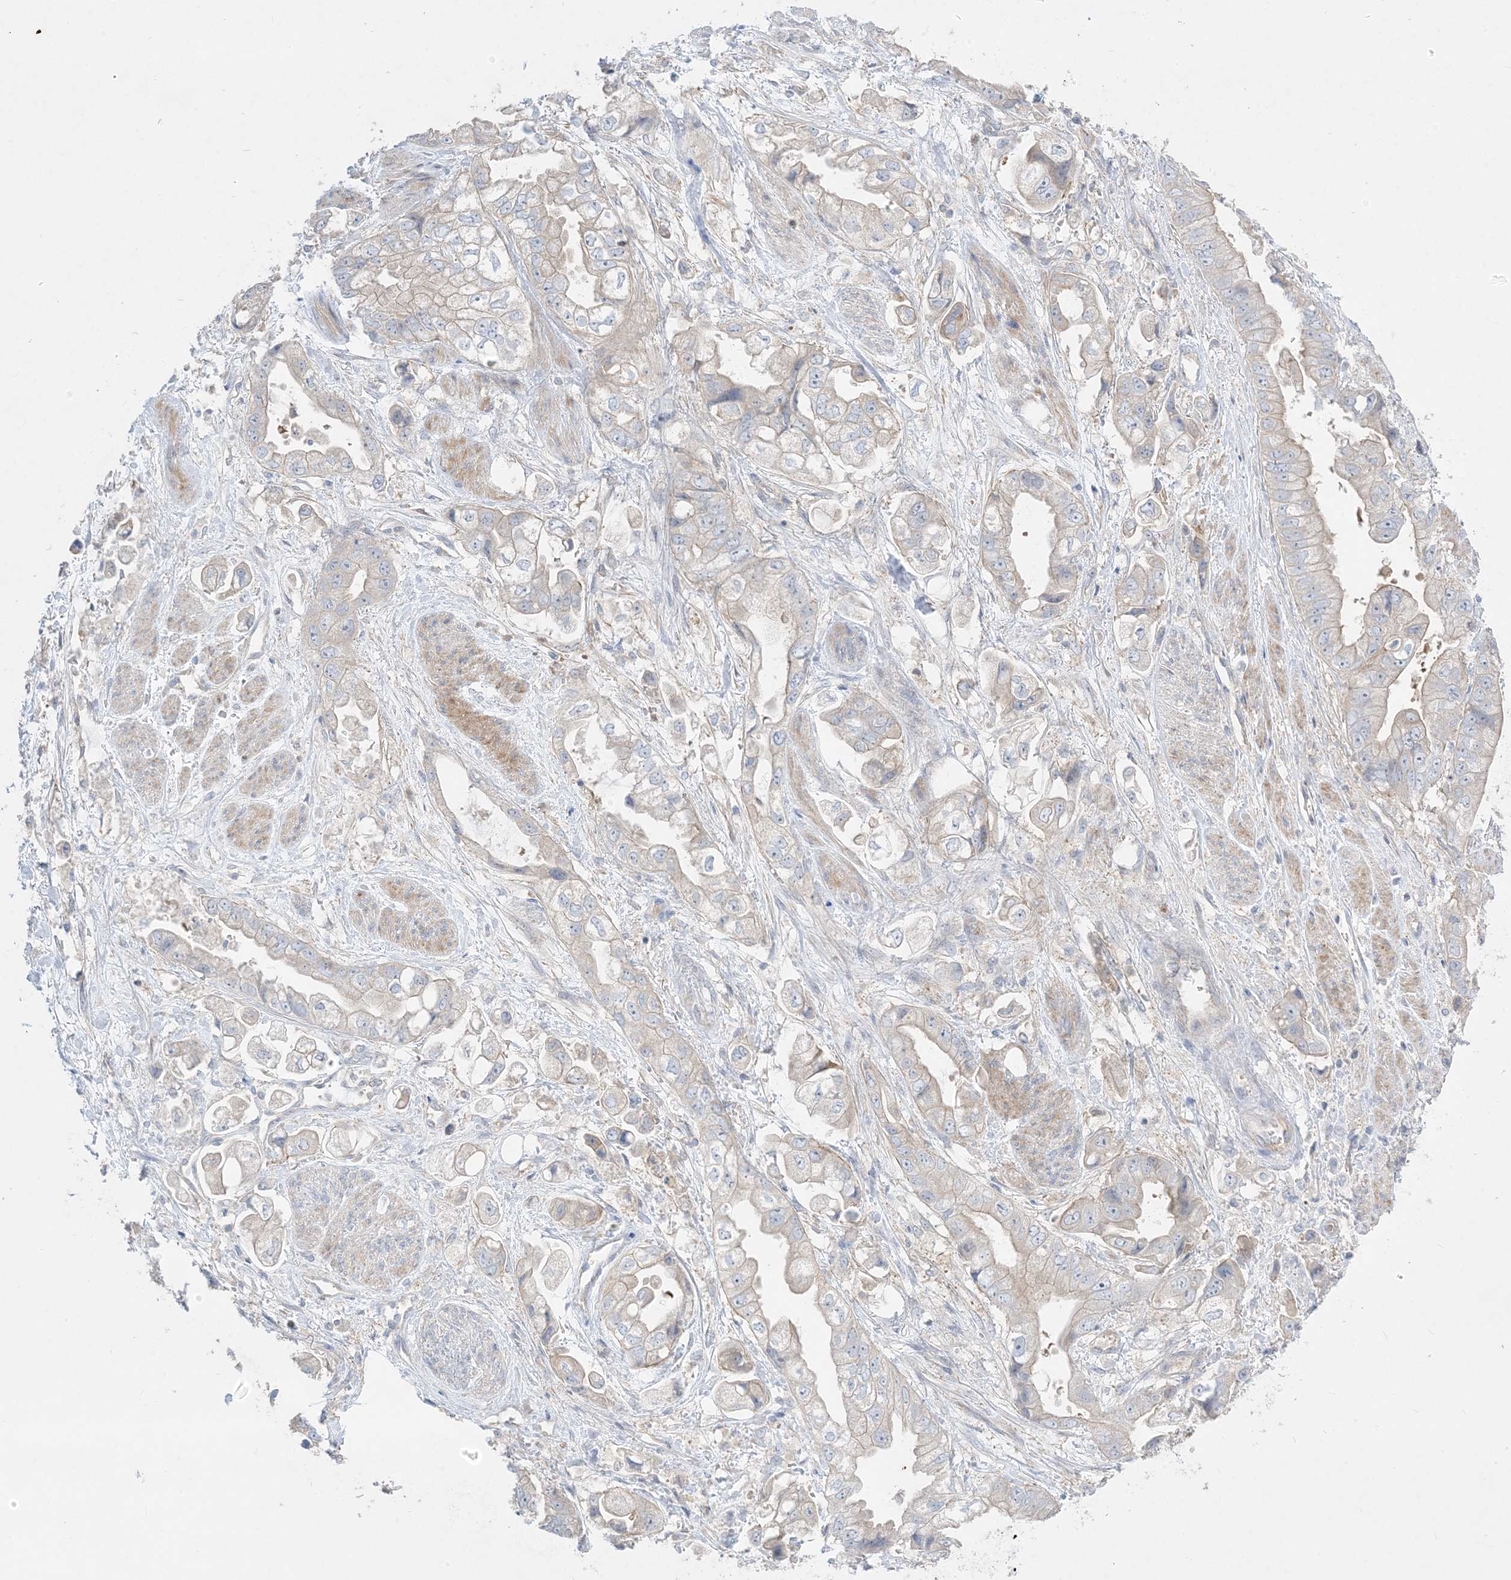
{"staining": {"intensity": "weak", "quantity": "25%-75%", "location": "cytoplasmic/membranous"}, "tissue": "stomach cancer", "cell_type": "Tumor cells", "image_type": "cancer", "snomed": [{"axis": "morphology", "description": "Adenocarcinoma, NOS"}, {"axis": "topography", "description": "Stomach"}], "caption": "Protein expression analysis of stomach adenocarcinoma reveals weak cytoplasmic/membranous staining in about 25%-75% of tumor cells.", "gene": "ARHGEF9", "patient": {"sex": "male", "age": 62}}